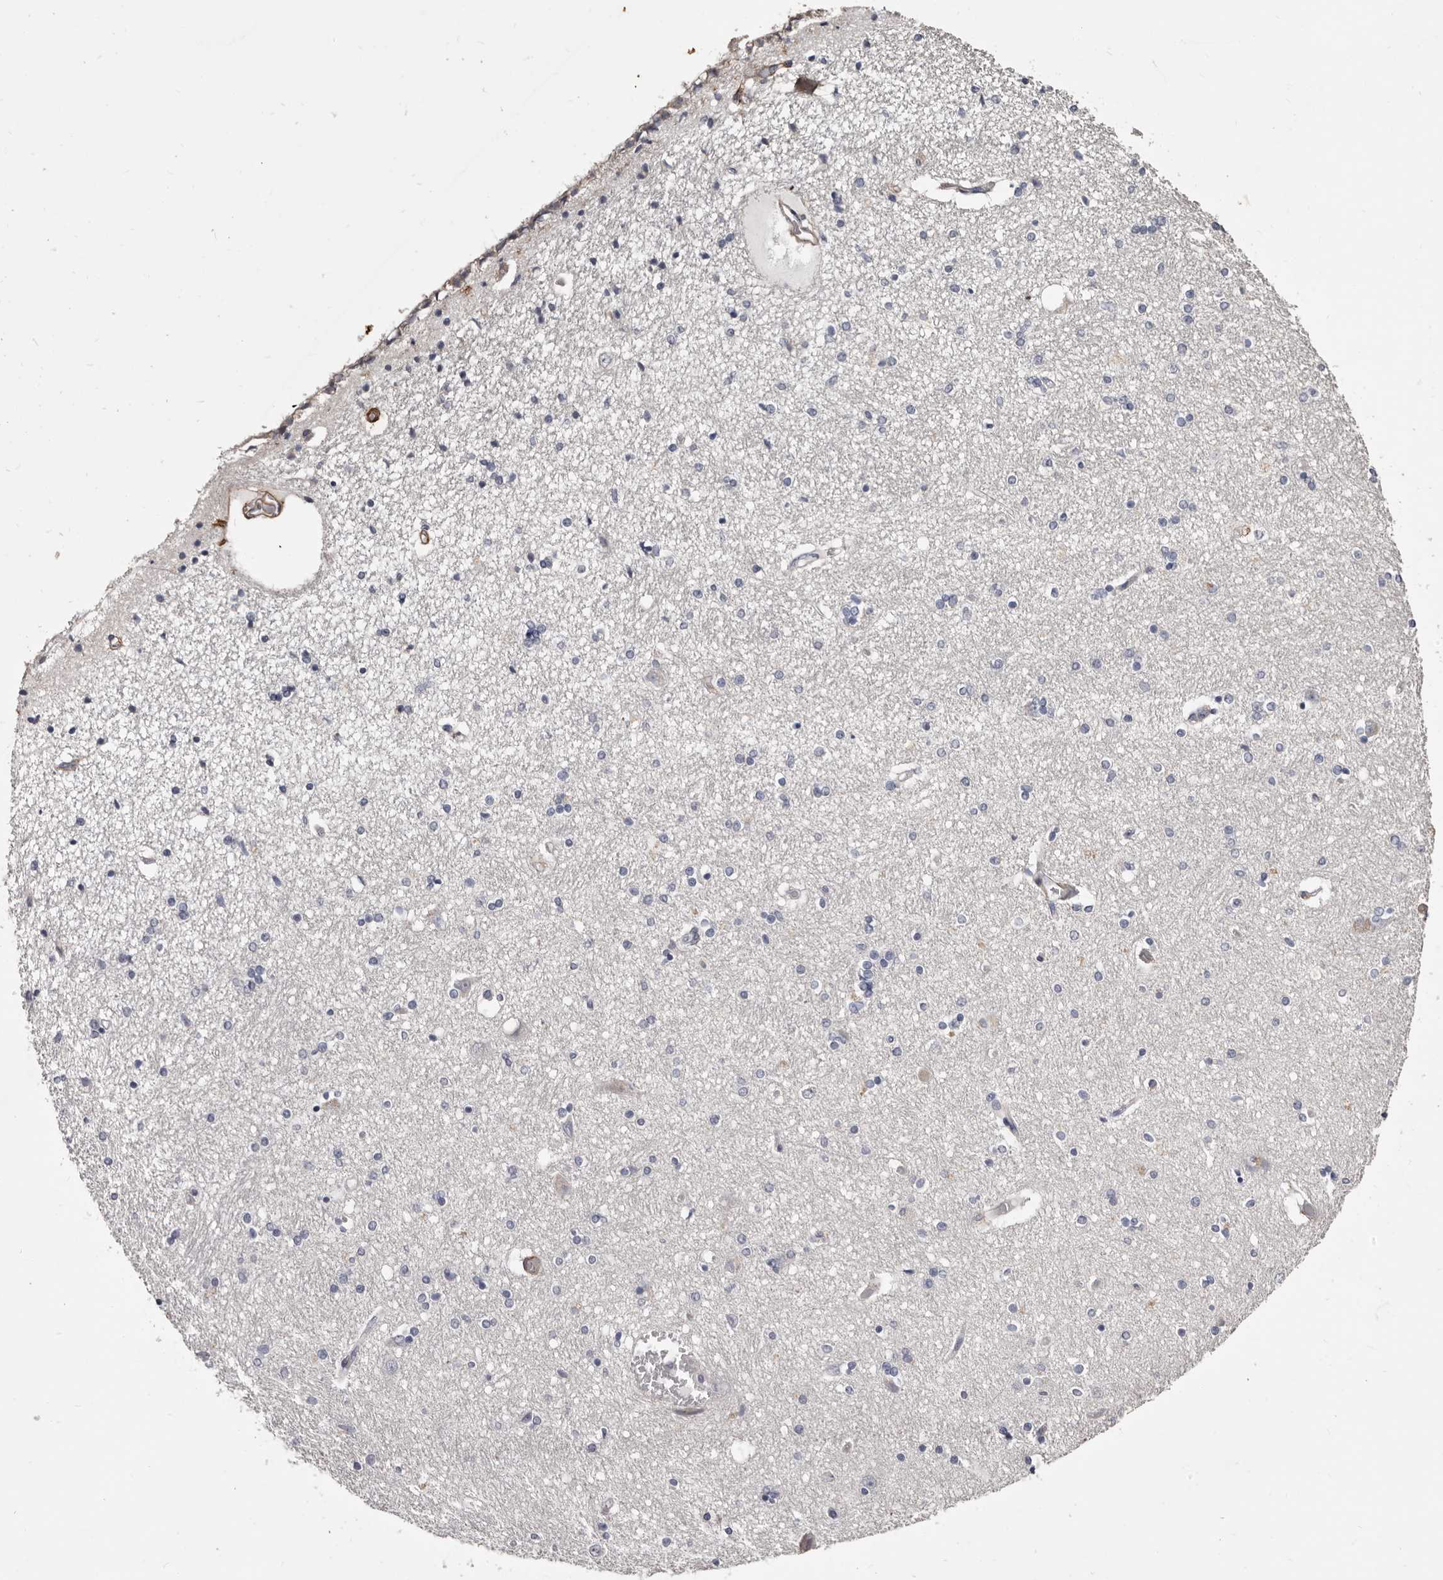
{"staining": {"intensity": "negative", "quantity": "none", "location": "none"}, "tissue": "hippocampus", "cell_type": "Glial cells", "image_type": "normal", "snomed": [{"axis": "morphology", "description": "Normal tissue, NOS"}, {"axis": "topography", "description": "Hippocampus"}], "caption": "Image shows no significant protein positivity in glial cells of benign hippocampus. Nuclei are stained in blue.", "gene": "COL6A1", "patient": {"sex": "female", "age": 54}}